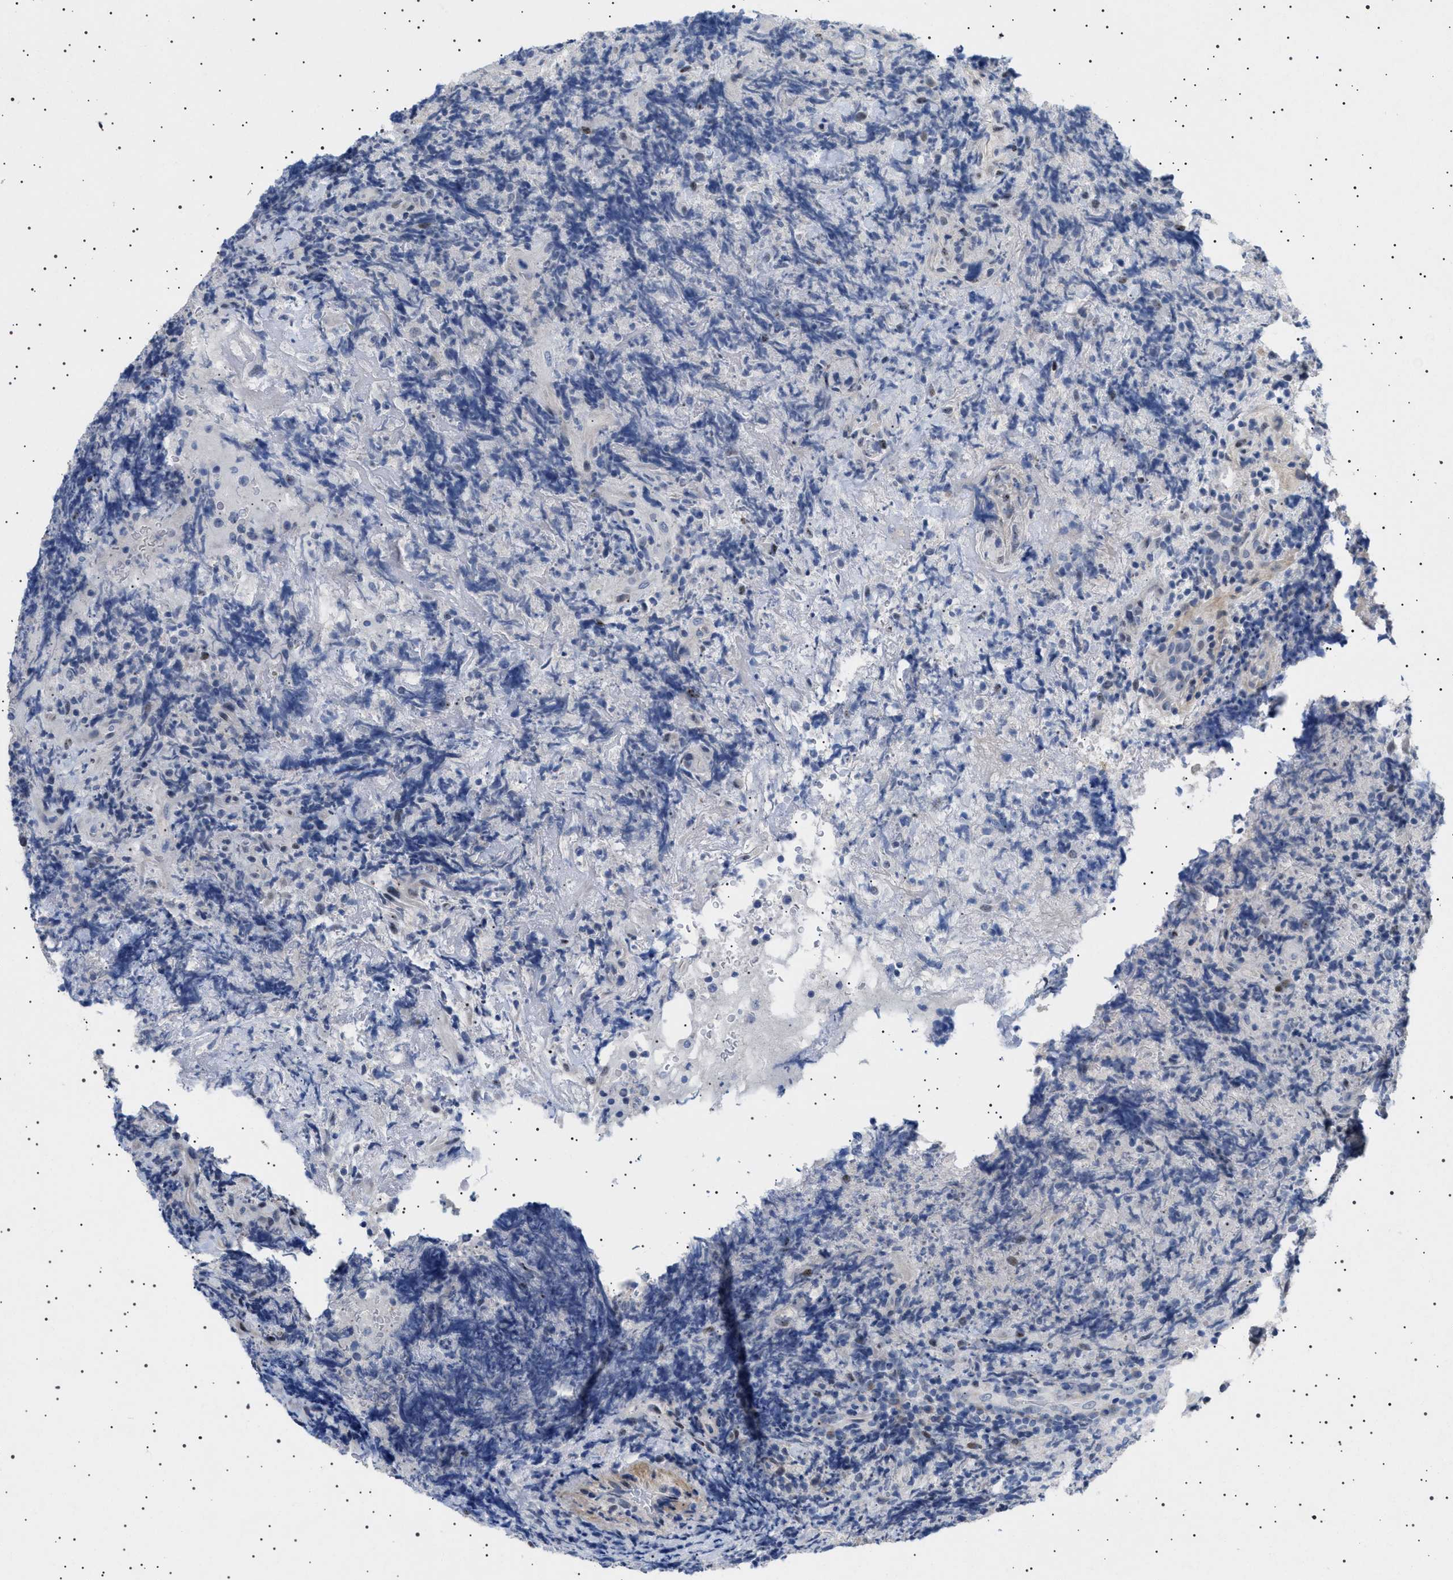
{"staining": {"intensity": "negative", "quantity": "none", "location": "none"}, "tissue": "lymphoma", "cell_type": "Tumor cells", "image_type": "cancer", "snomed": [{"axis": "morphology", "description": "Malignant lymphoma, non-Hodgkin's type, High grade"}, {"axis": "topography", "description": "Tonsil"}], "caption": "Tumor cells are negative for brown protein staining in malignant lymphoma, non-Hodgkin's type (high-grade).", "gene": "HTR1A", "patient": {"sex": "female", "age": 36}}